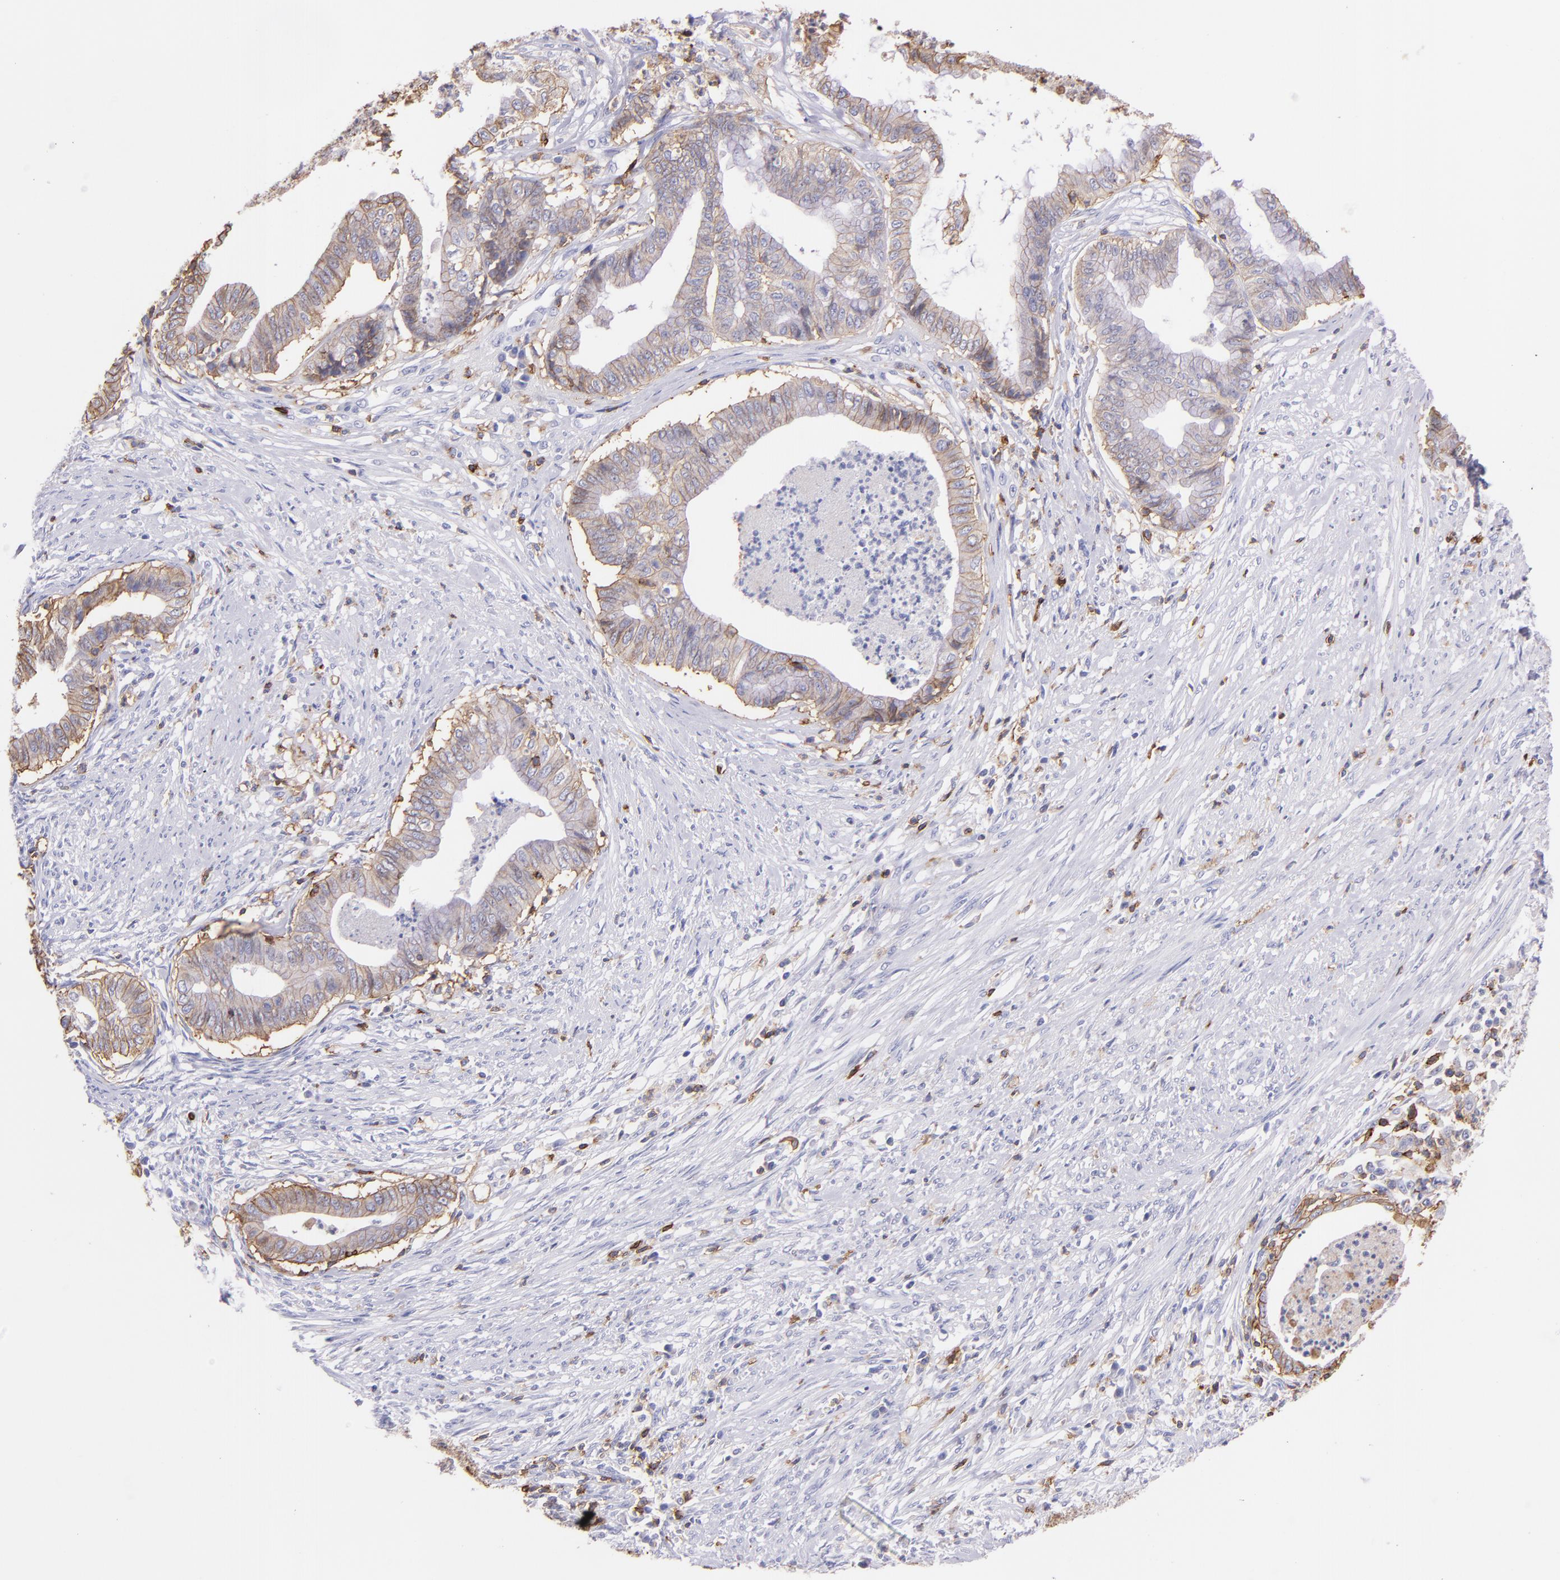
{"staining": {"intensity": "weak", "quantity": "25%-75%", "location": "cytoplasmic/membranous"}, "tissue": "endometrial cancer", "cell_type": "Tumor cells", "image_type": "cancer", "snomed": [{"axis": "morphology", "description": "Necrosis, NOS"}, {"axis": "morphology", "description": "Adenocarcinoma, NOS"}, {"axis": "topography", "description": "Endometrium"}], "caption": "Adenocarcinoma (endometrial) tissue reveals weak cytoplasmic/membranous positivity in approximately 25%-75% of tumor cells The protein of interest is stained brown, and the nuclei are stained in blue (DAB (3,3'-diaminobenzidine) IHC with brightfield microscopy, high magnification).", "gene": "SPN", "patient": {"sex": "female", "age": 79}}